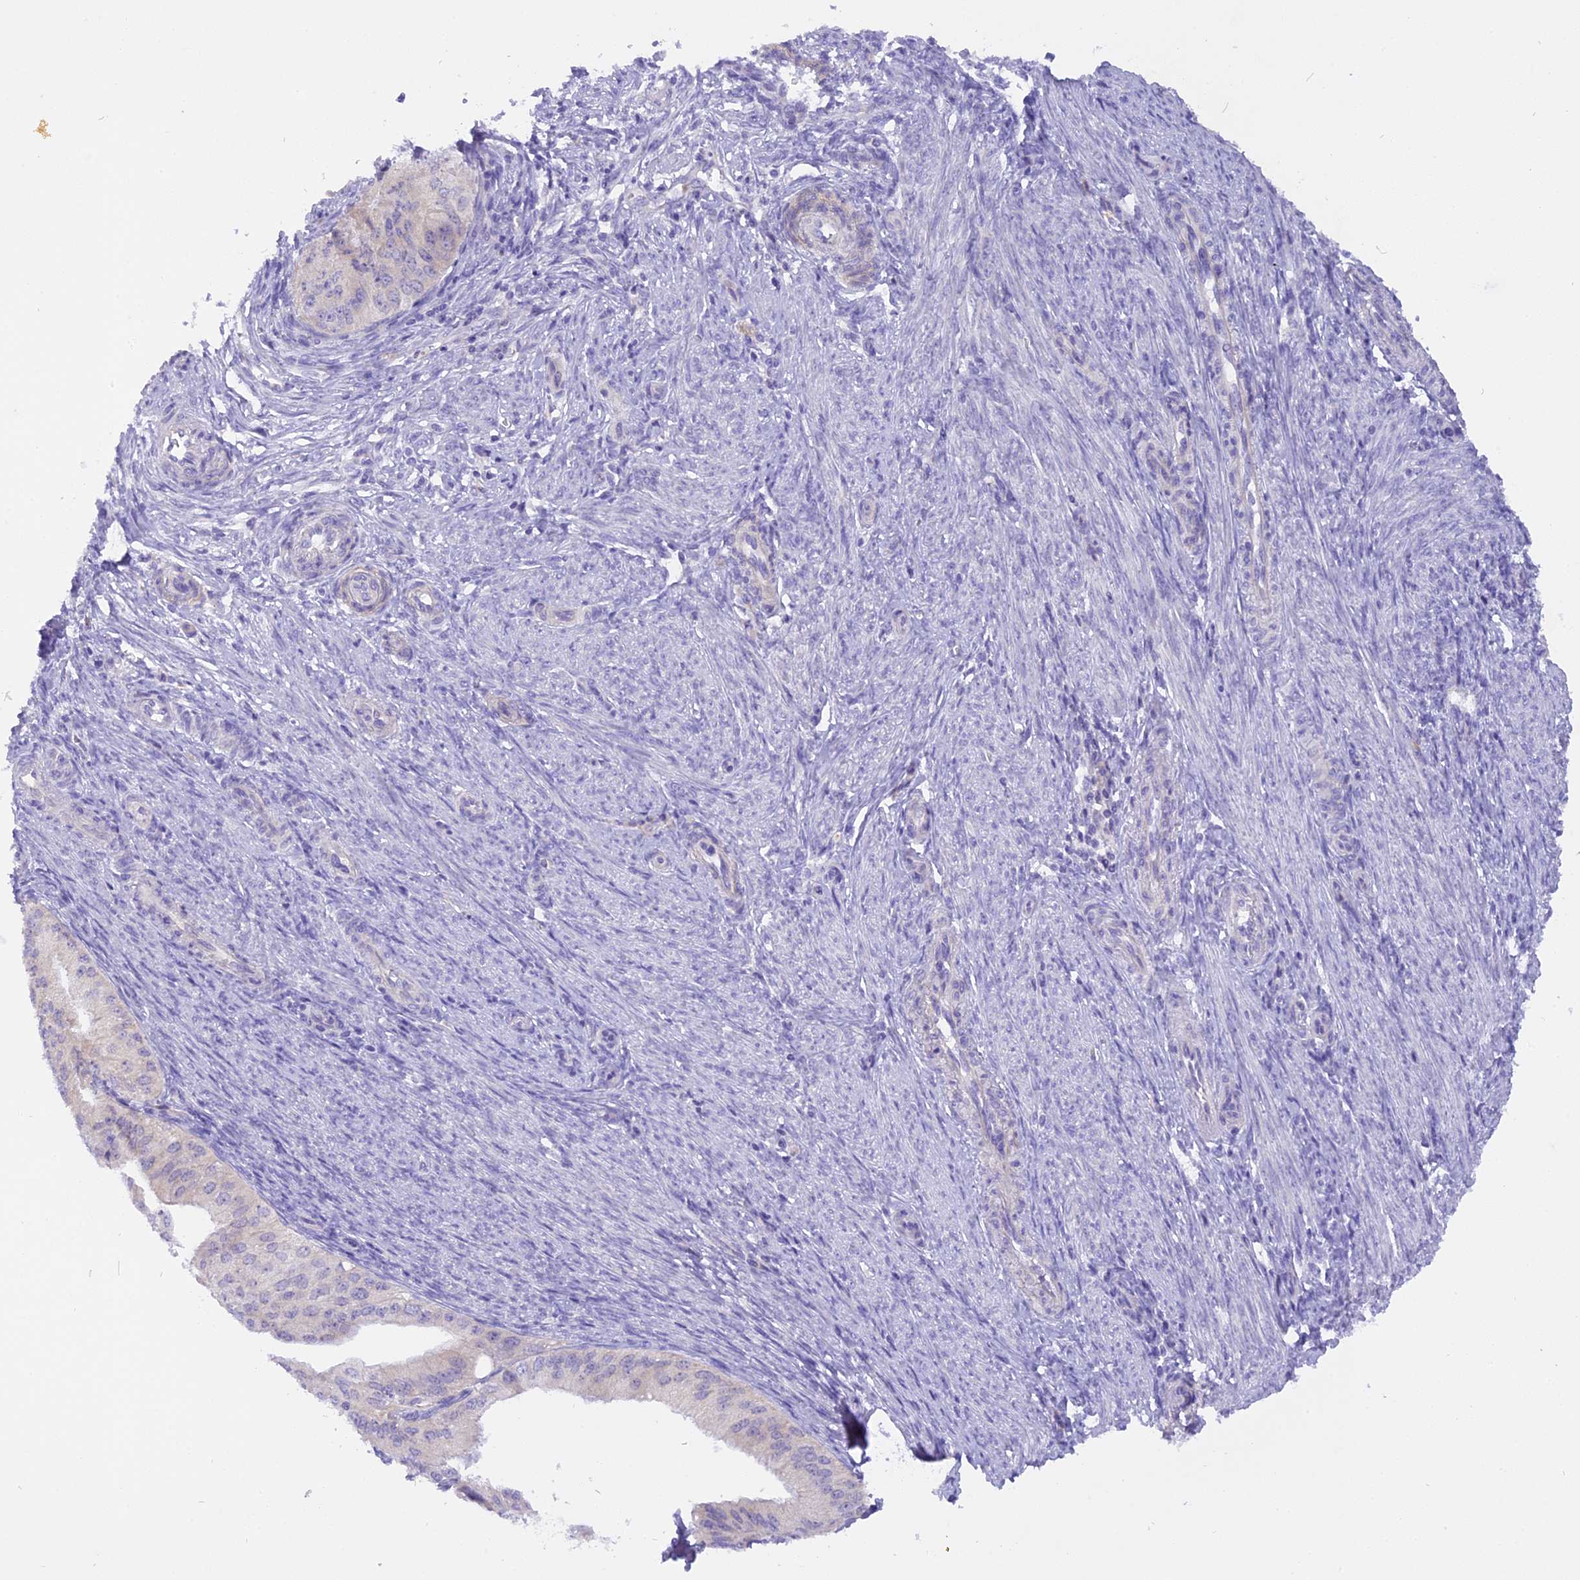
{"staining": {"intensity": "negative", "quantity": "none", "location": "none"}, "tissue": "endometrial cancer", "cell_type": "Tumor cells", "image_type": "cancer", "snomed": [{"axis": "morphology", "description": "Adenocarcinoma, NOS"}, {"axis": "topography", "description": "Endometrium"}], "caption": "The histopathology image displays no significant expression in tumor cells of endometrial cancer (adenocarcinoma). (DAB IHC, high magnification).", "gene": "TRIM3", "patient": {"sex": "female", "age": 50}}